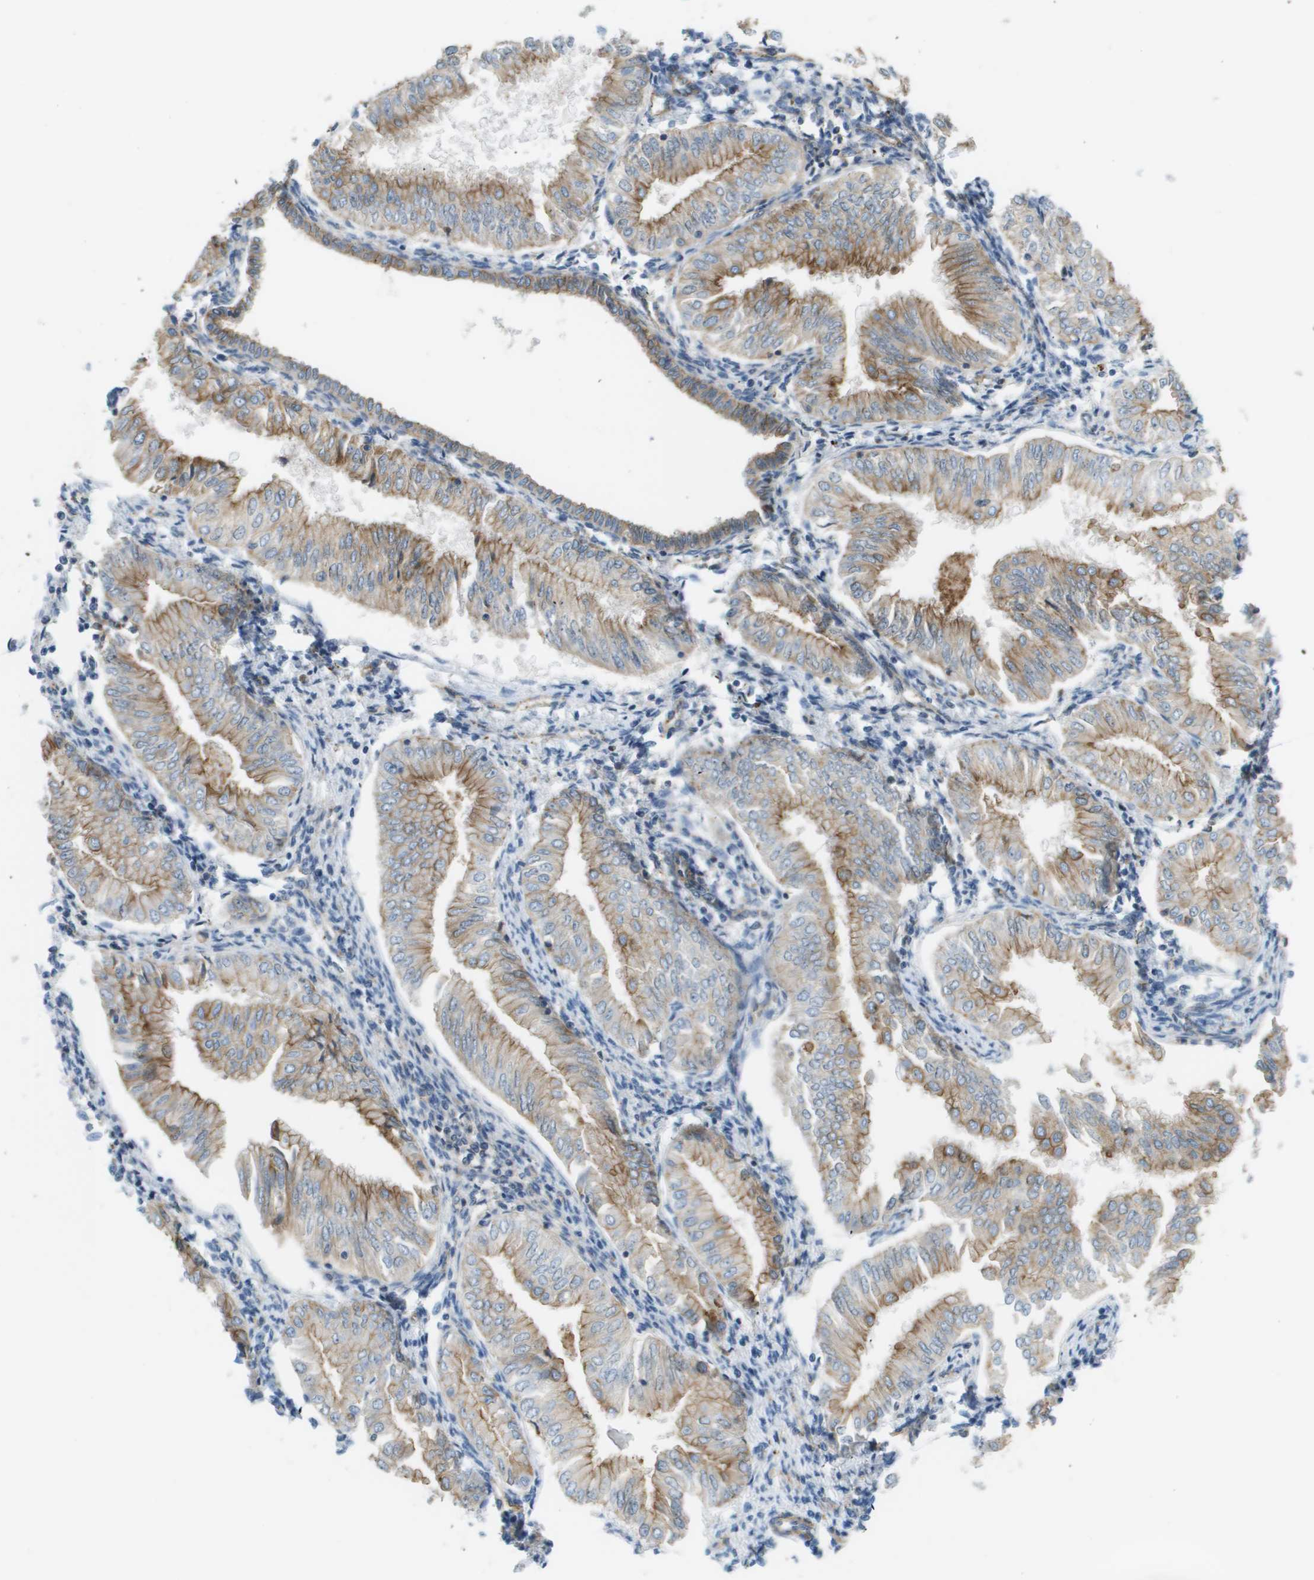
{"staining": {"intensity": "weak", "quantity": ">75%", "location": "cytoplasmic/membranous"}, "tissue": "endometrial cancer", "cell_type": "Tumor cells", "image_type": "cancer", "snomed": [{"axis": "morphology", "description": "Adenocarcinoma, NOS"}, {"axis": "topography", "description": "Endometrium"}], "caption": "IHC (DAB) staining of human endometrial adenocarcinoma demonstrates weak cytoplasmic/membranous protein positivity in about >75% of tumor cells. Using DAB (brown) and hematoxylin (blue) stains, captured at high magnification using brightfield microscopy.", "gene": "MYH11", "patient": {"sex": "female", "age": 53}}